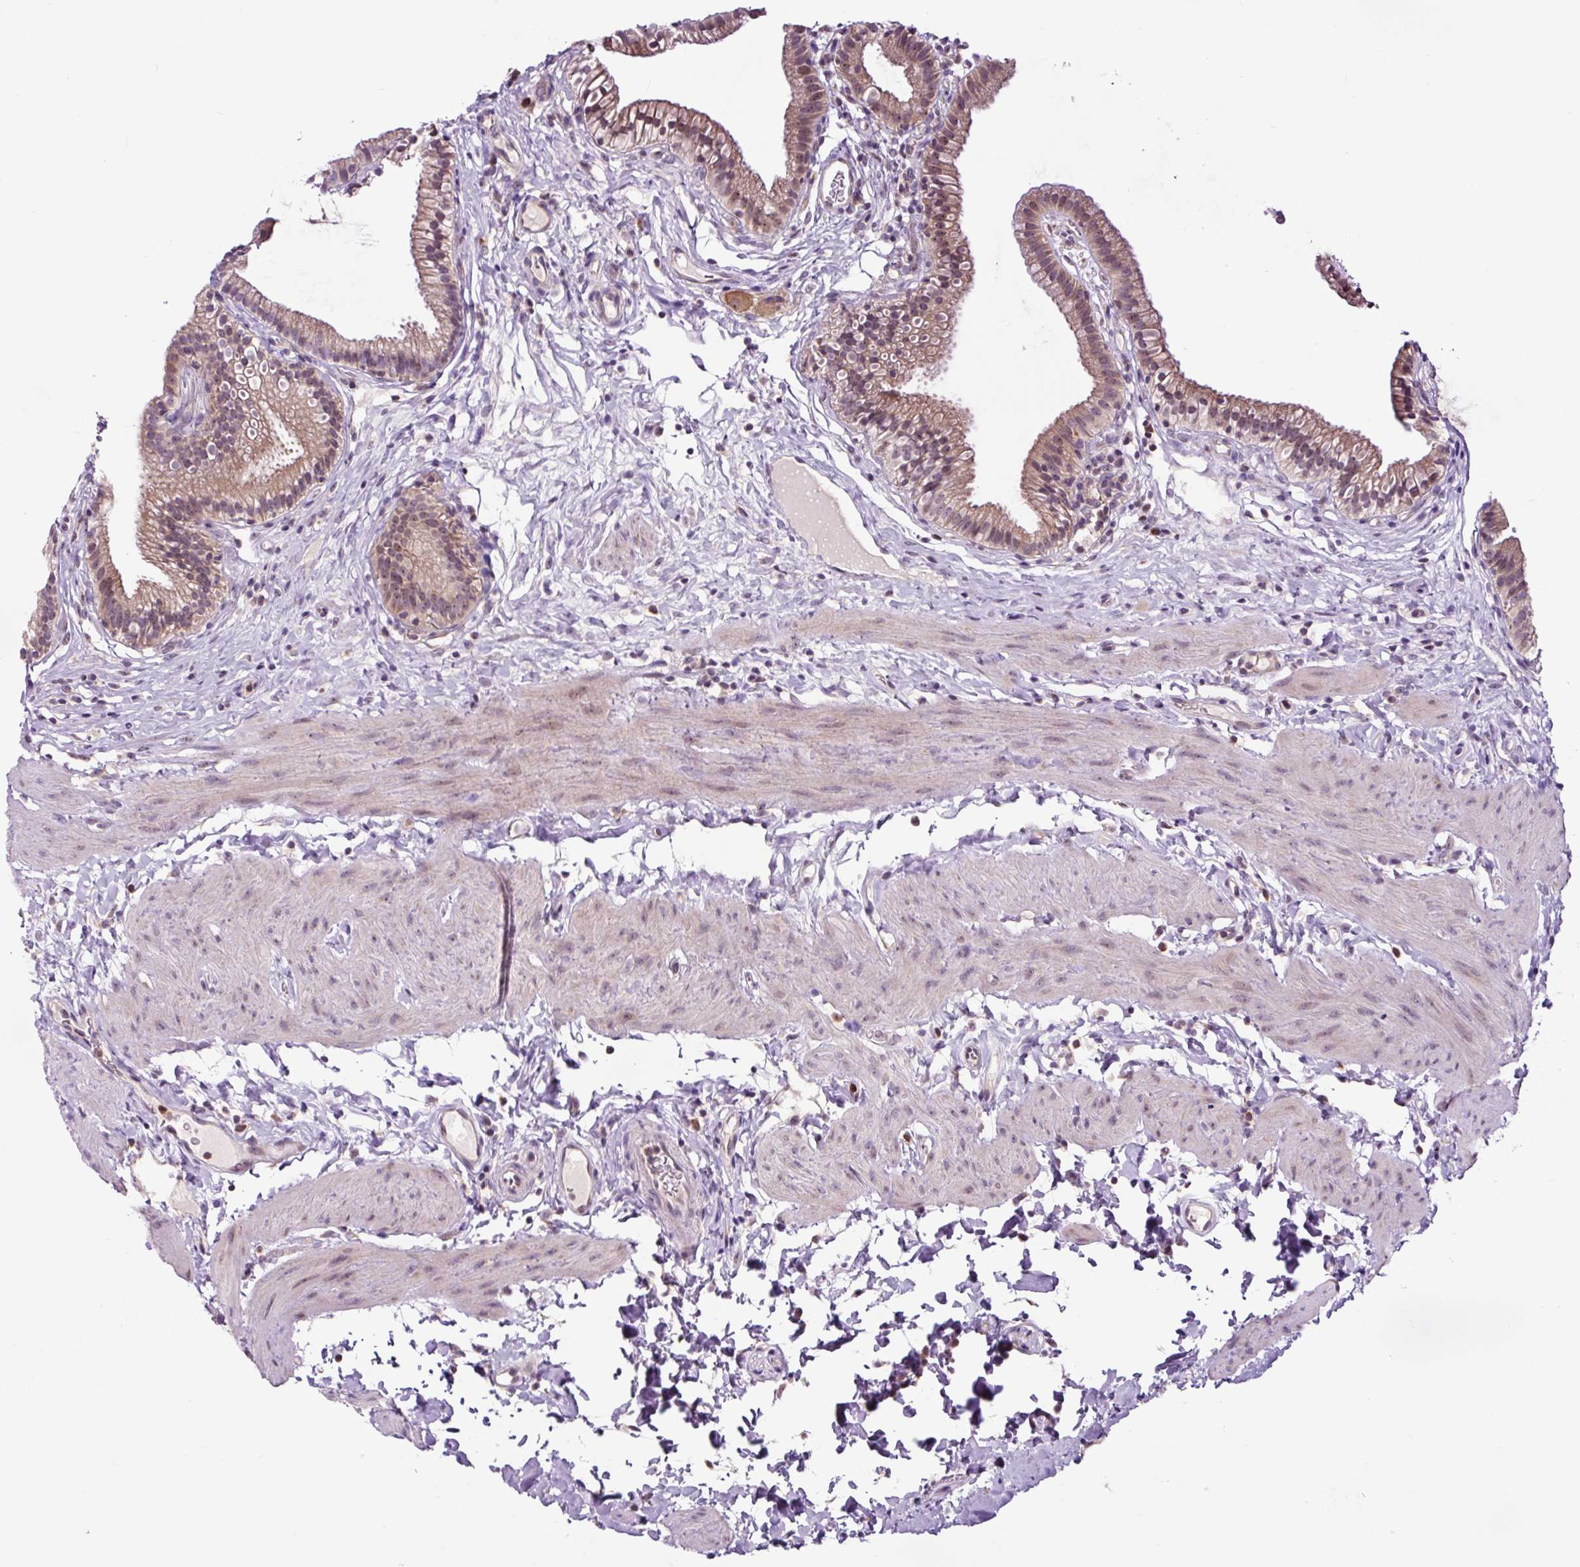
{"staining": {"intensity": "weak", "quantity": ">75%", "location": "cytoplasmic/membranous,nuclear"}, "tissue": "gallbladder", "cell_type": "Glandular cells", "image_type": "normal", "snomed": [{"axis": "morphology", "description": "Normal tissue, NOS"}, {"axis": "topography", "description": "Gallbladder"}], "caption": "Brown immunohistochemical staining in benign human gallbladder demonstrates weak cytoplasmic/membranous,nuclear staining in about >75% of glandular cells.", "gene": "NOM1", "patient": {"sex": "female", "age": 46}}